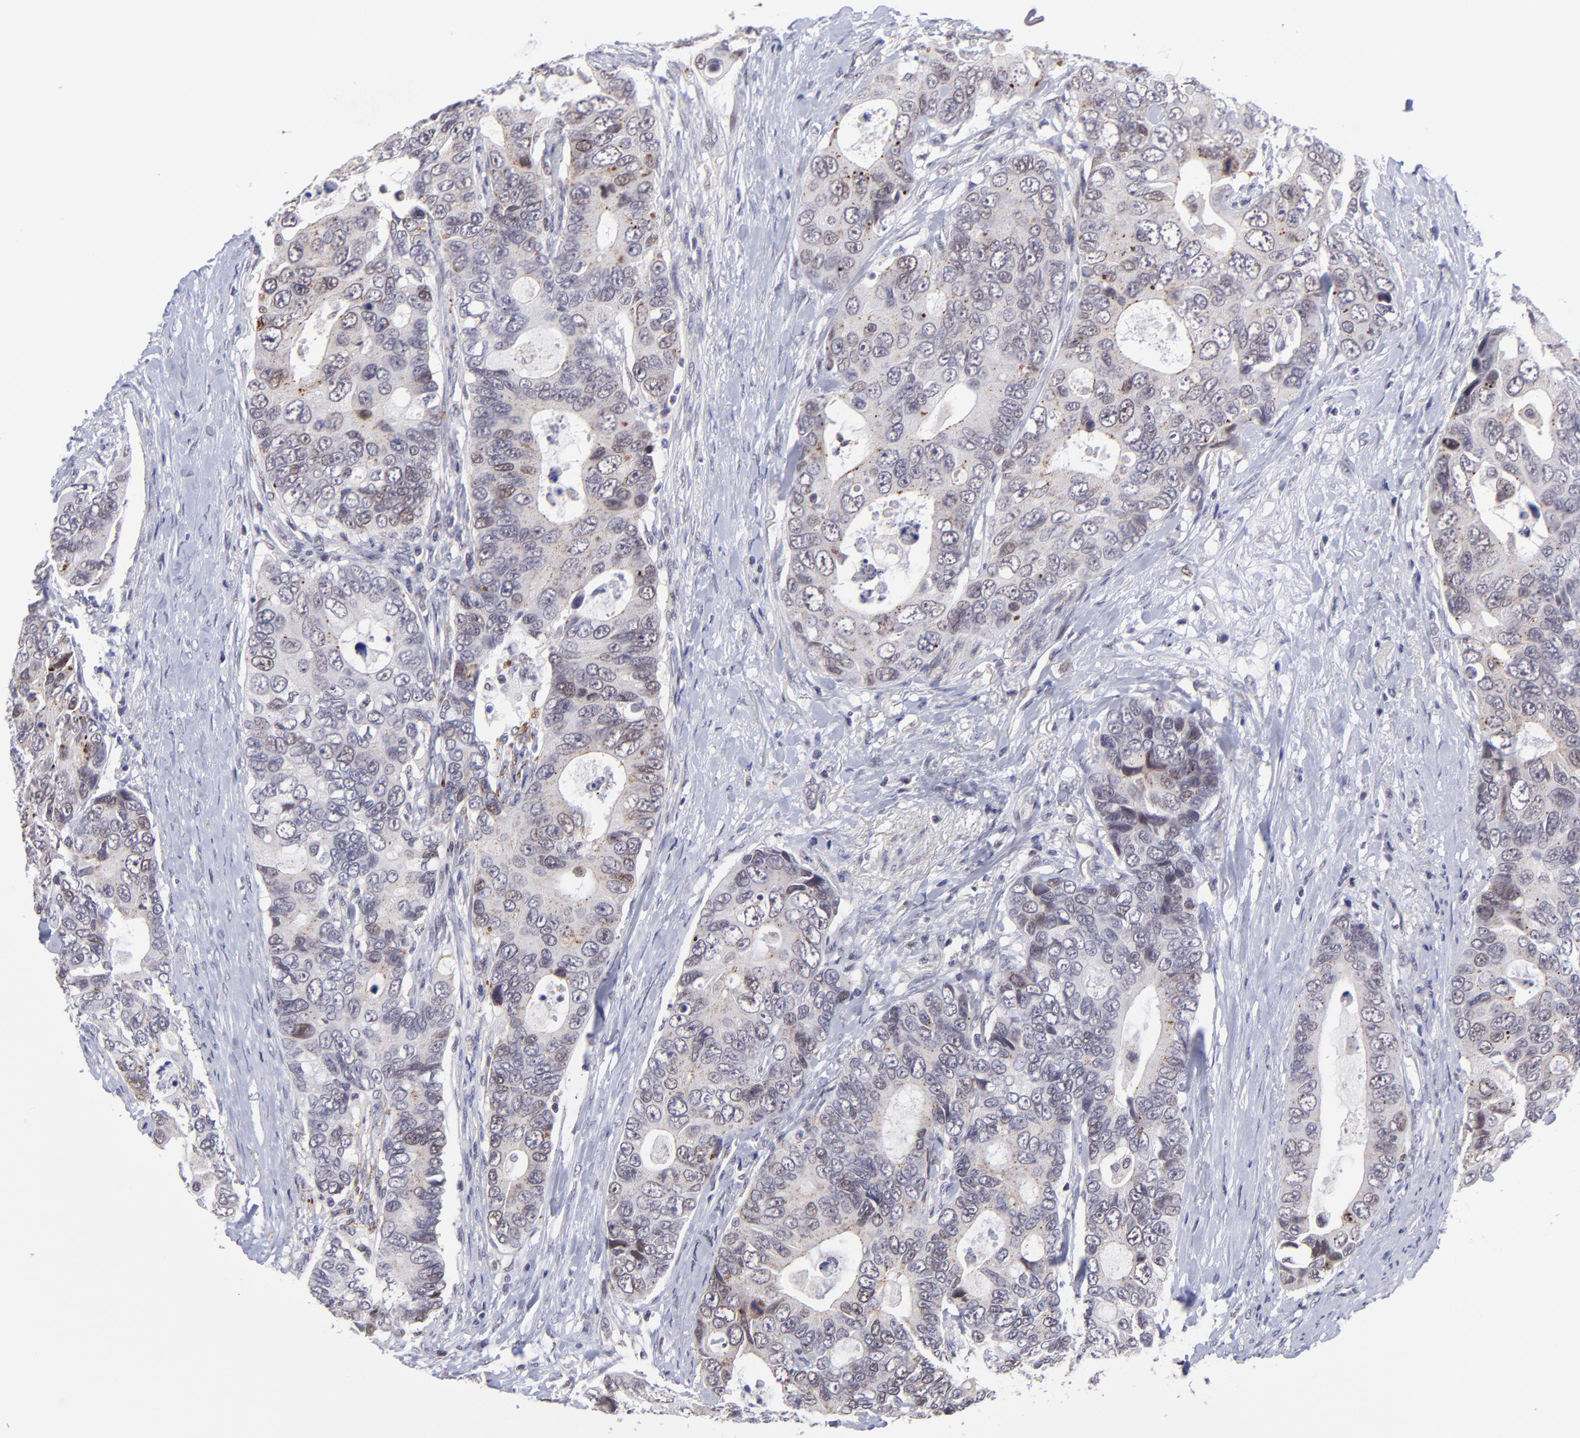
{"staining": {"intensity": "weak", "quantity": "<25%", "location": "nuclear"}, "tissue": "colorectal cancer", "cell_type": "Tumor cells", "image_type": "cancer", "snomed": [{"axis": "morphology", "description": "Adenocarcinoma, NOS"}, {"axis": "topography", "description": "Rectum"}], "caption": "DAB (3,3'-diaminobenzidine) immunohistochemical staining of adenocarcinoma (colorectal) shows no significant staining in tumor cells. (Brightfield microscopy of DAB (3,3'-diaminobenzidine) immunohistochemistry (IHC) at high magnification).", "gene": "SOX6", "patient": {"sex": "female", "age": 67}}